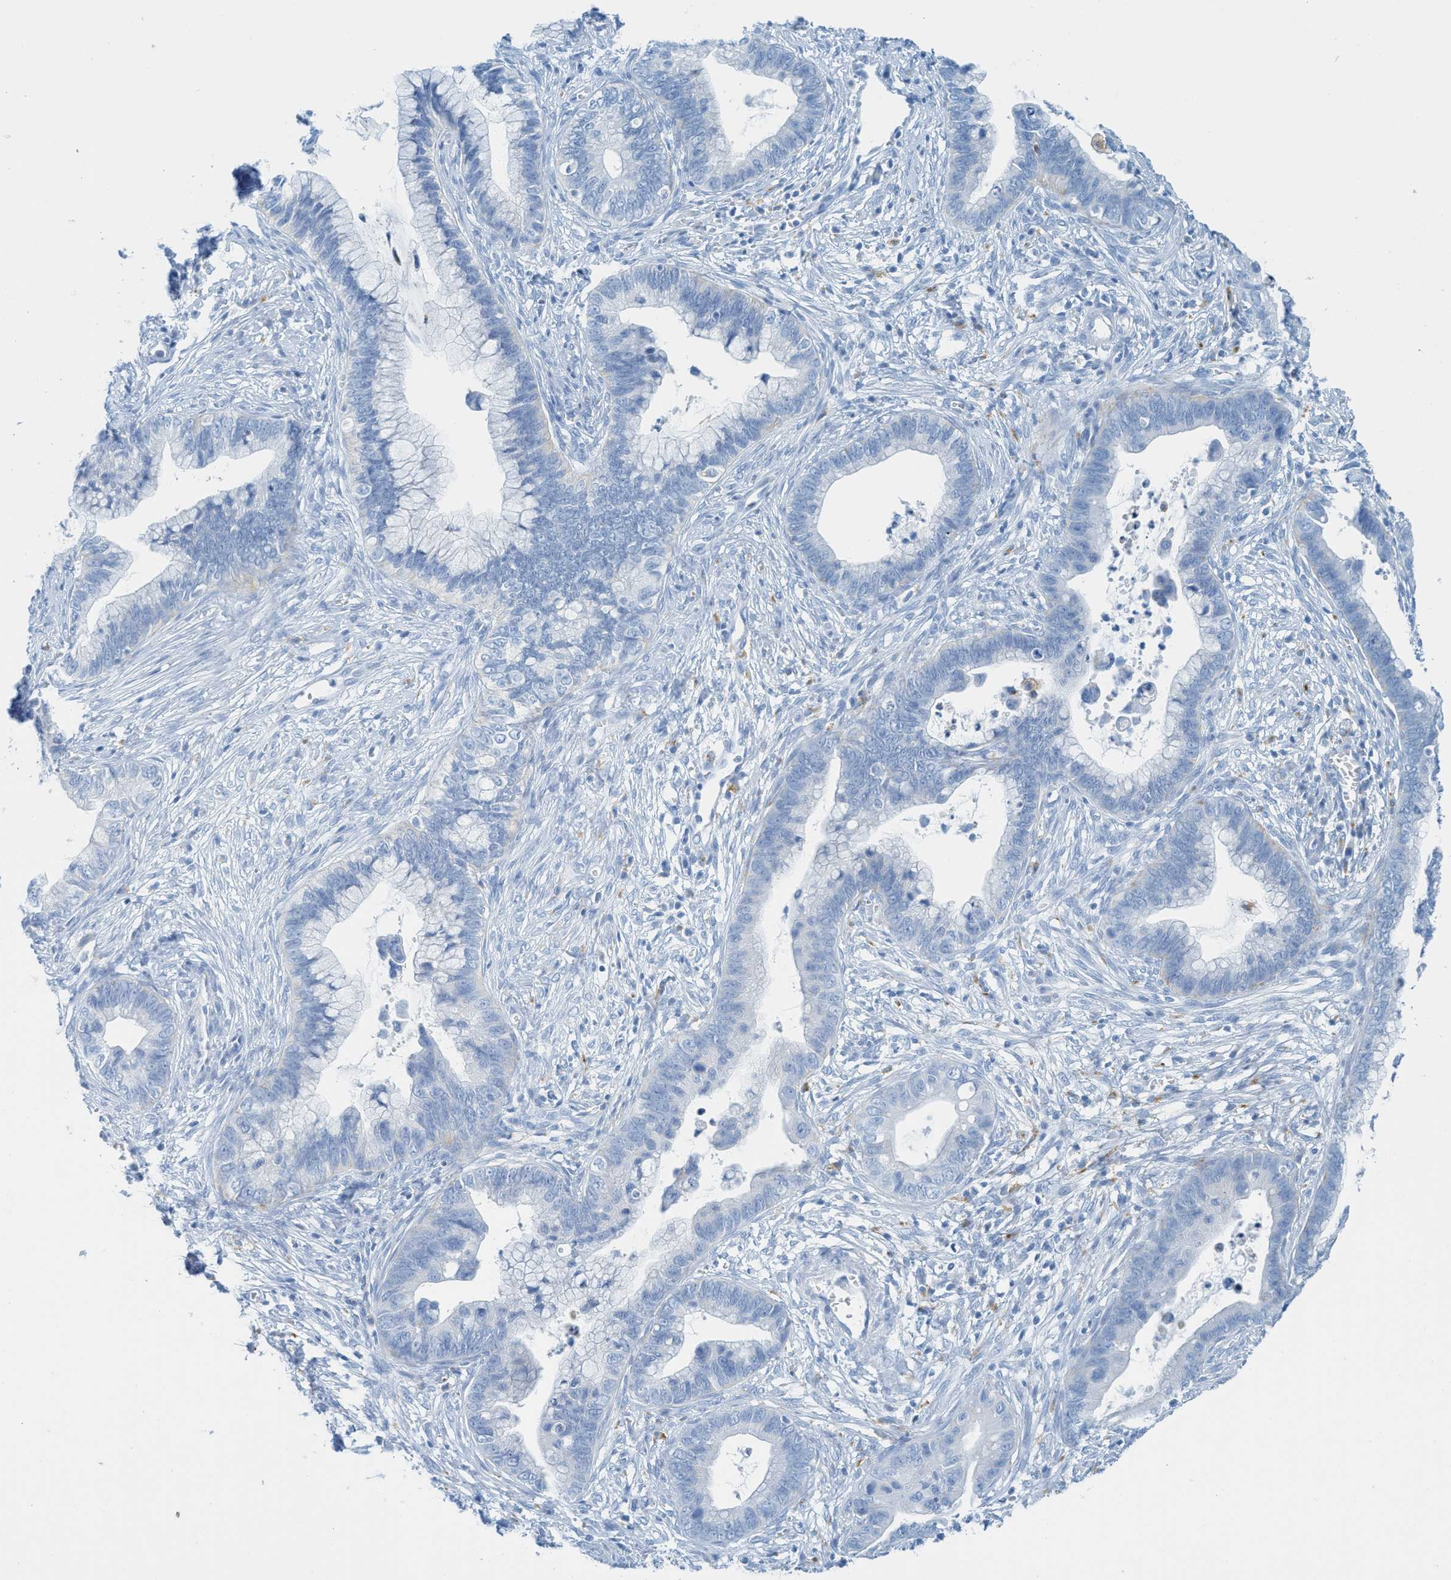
{"staining": {"intensity": "negative", "quantity": "none", "location": "none"}, "tissue": "cervical cancer", "cell_type": "Tumor cells", "image_type": "cancer", "snomed": [{"axis": "morphology", "description": "Adenocarcinoma, NOS"}, {"axis": "topography", "description": "Cervix"}], "caption": "Tumor cells are negative for brown protein staining in adenocarcinoma (cervical).", "gene": "C21orf62", "patient": {"sex": "female", "age": 44}}